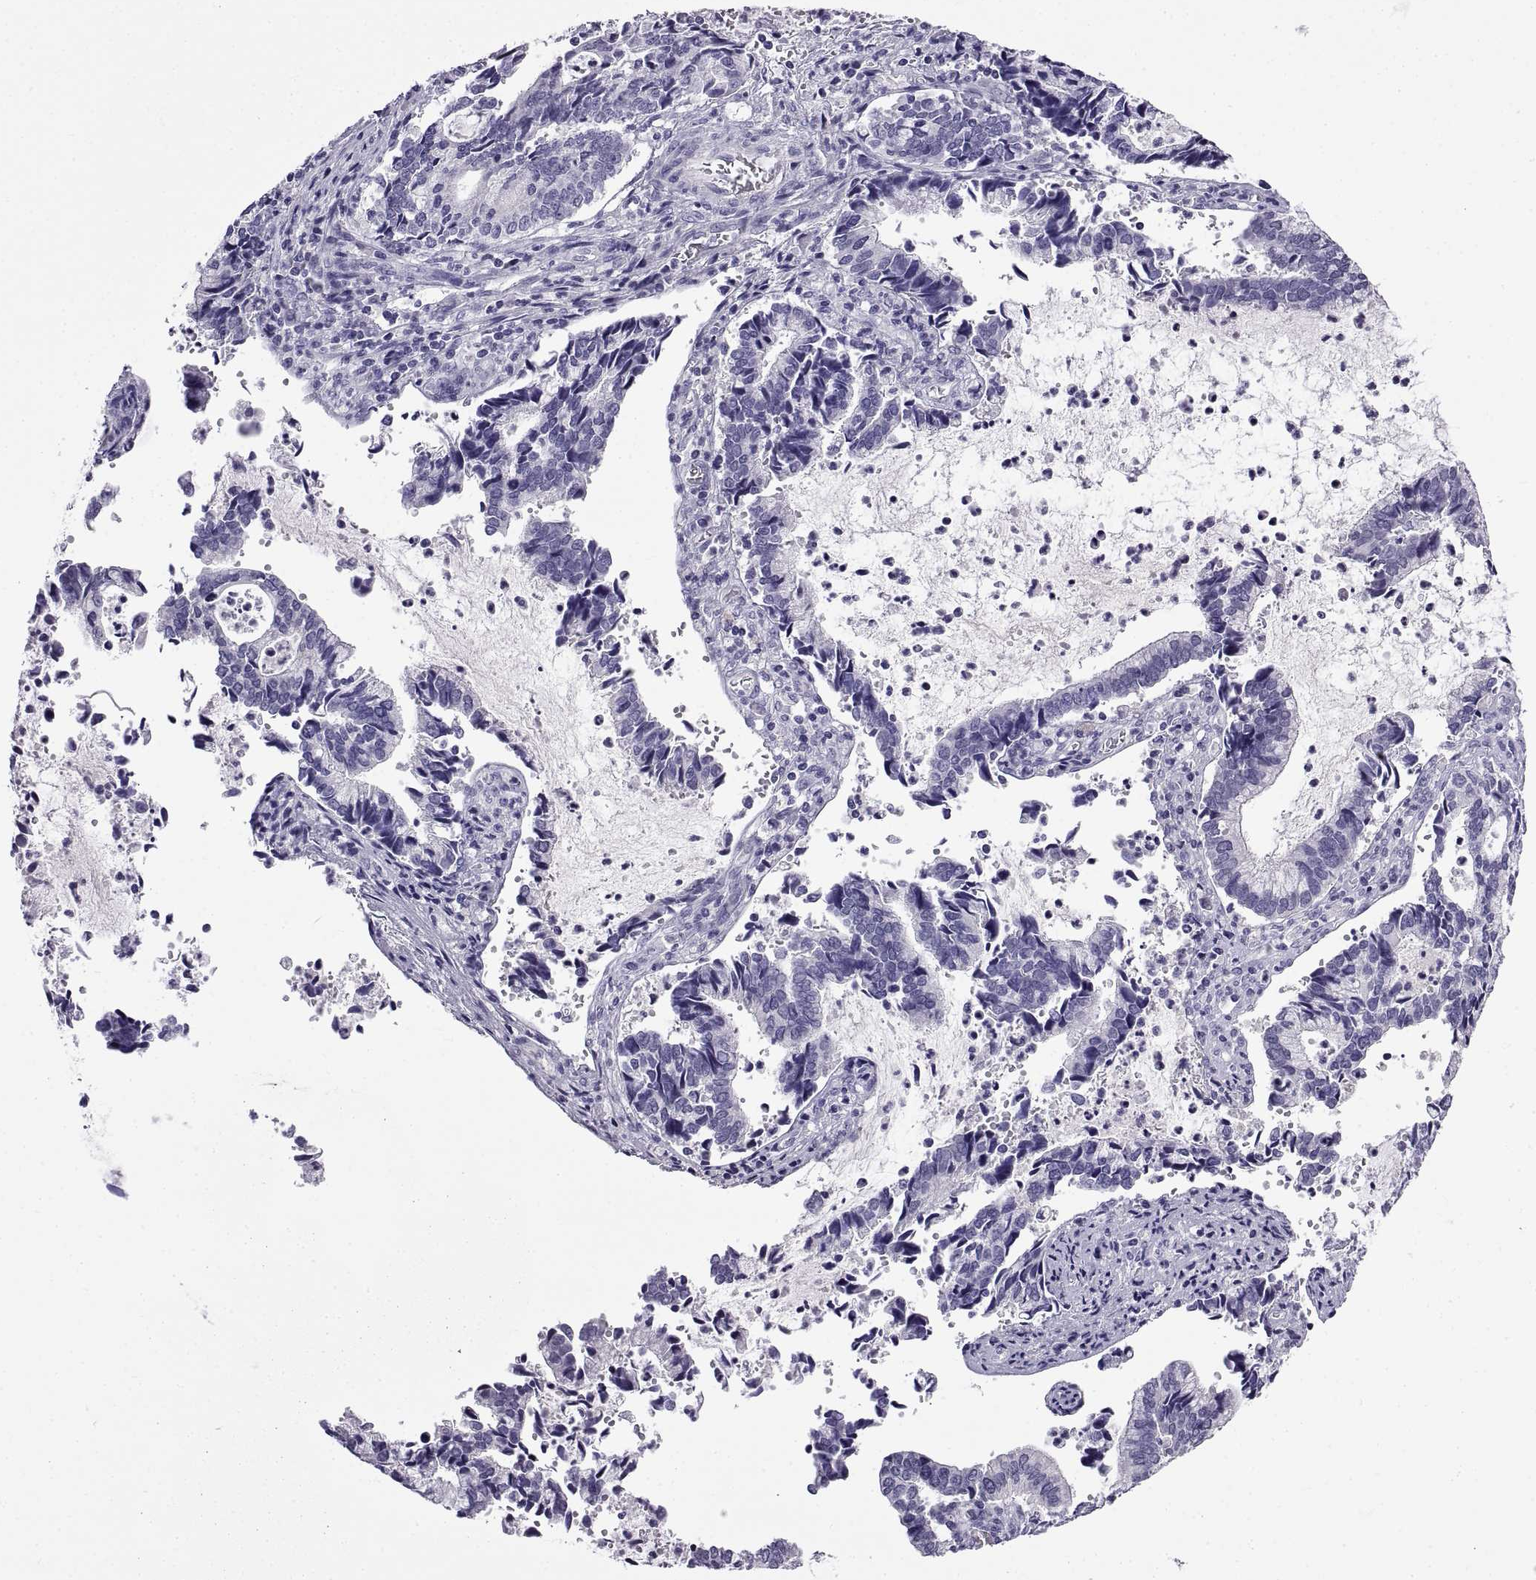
{"staining": {"intensity": "negative", "quantity": "none", "location": "none"}, "tissue": "cervical cancer", "cell_type": "Tumor cells", "image_type": "cancer", "snomed": [{"axis": "morphology", "description": "Adenocarcinoma, NOS"}, {"axis": "topography", "description": "Cervix"}], "caption": "An IHC image of cervical cancer (adenocarcinoma) is shown. There is no staining in tumor cells of cervical cancer (adenocarcinoma). The staining was performed using DAB to visualize the protein expression in brown, while the nuclei were stained in blue with hematoxylin (Magnification: 20x).", "gene": "SPDYE1", "patient": {"sex": "female", "age": 42}}